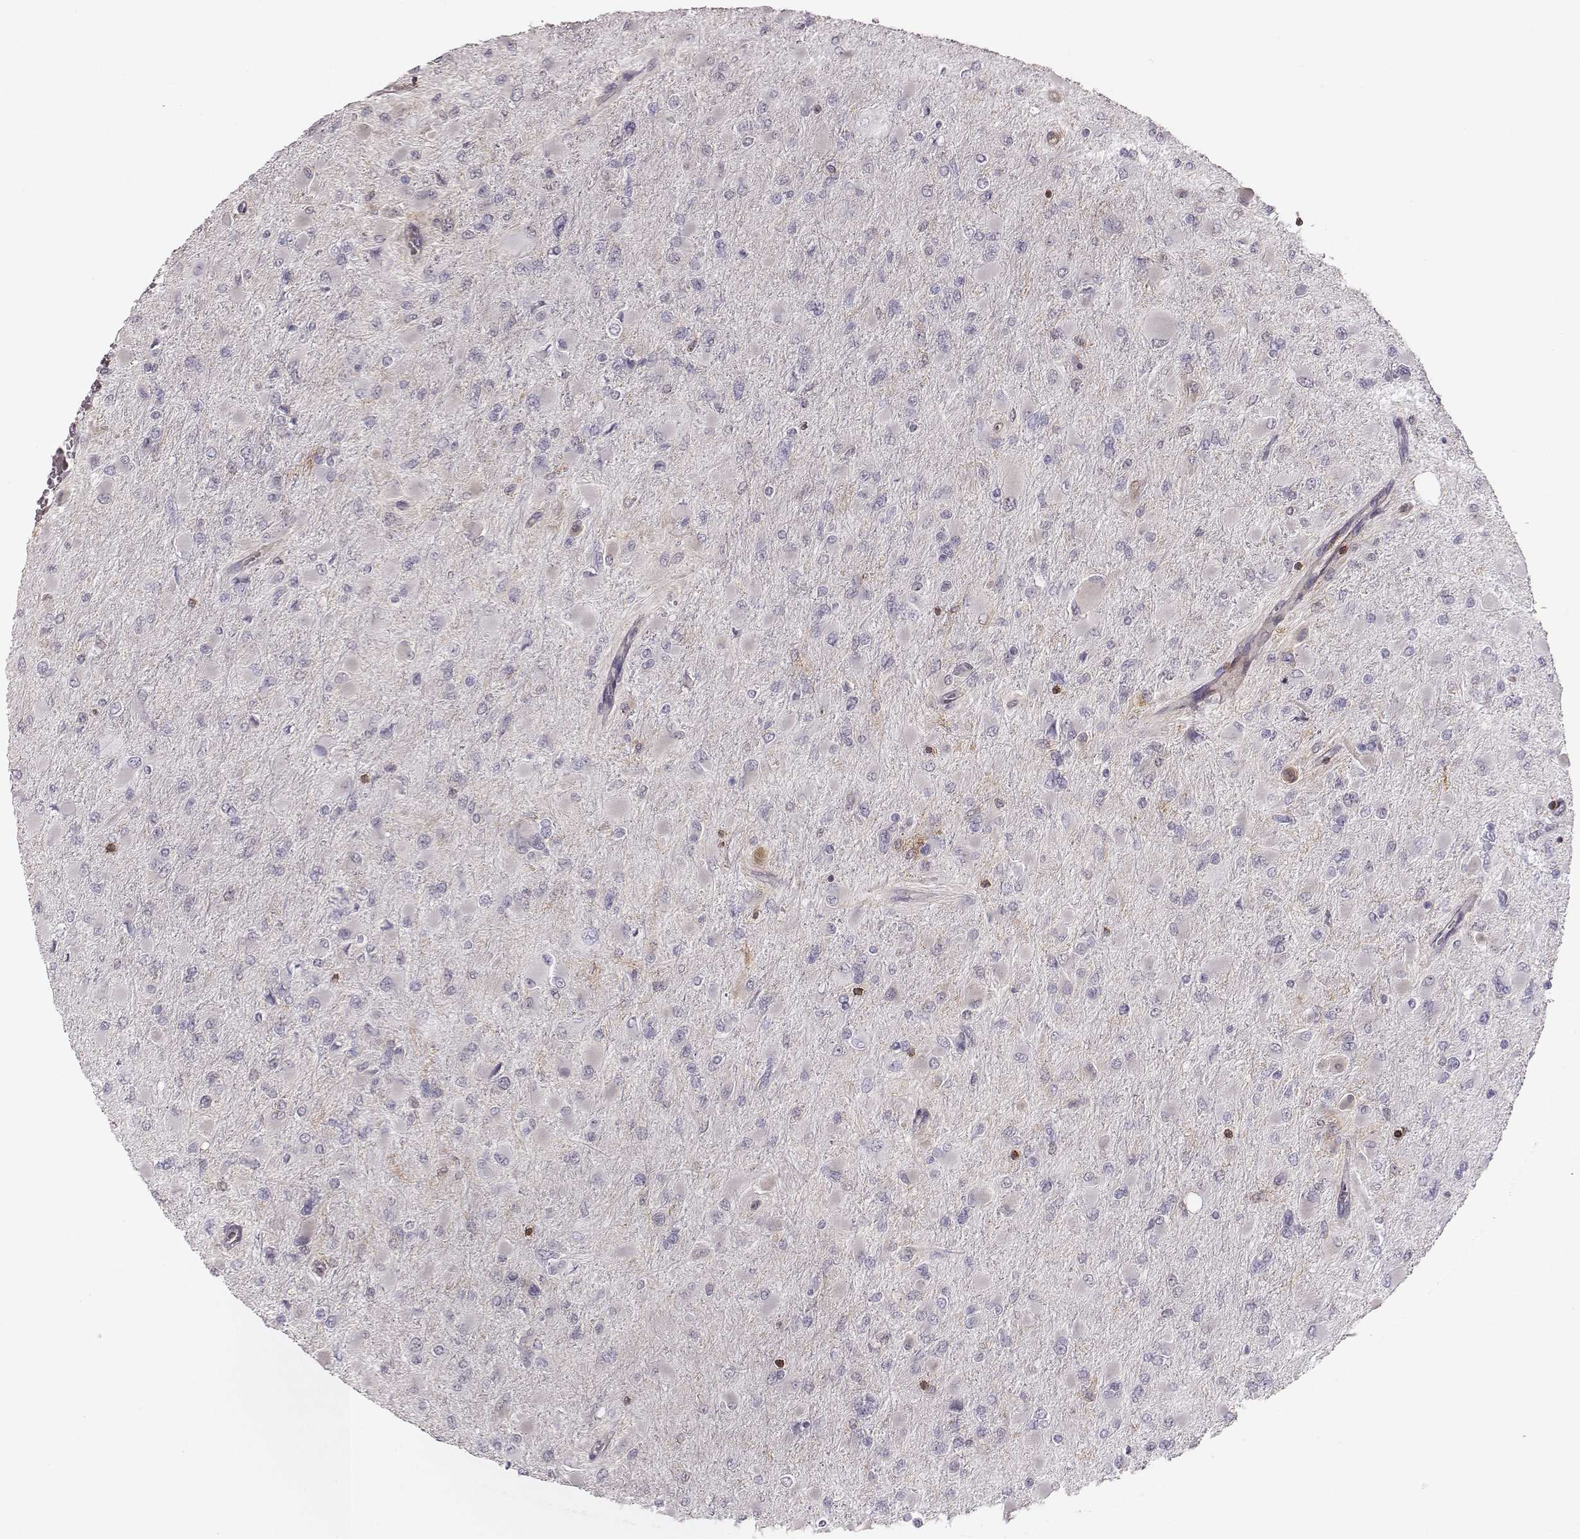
{"staining": {"intensity": "negative", "quantity": "none", "location": "none"}, "tissue": "glioma", "cell_type": "Tumor cells", "image_type": "cancer", "snomed": [{"axis": "morphology", "description": "Glioma, malignant, High grade"}, {"axis": "topography", "description": "Cerebral cortex"}], "caption": "IHC image of high-grade glioma (malignant) stained for a protein (brown), which shows no expression in tumor cells.", "gene": "ZYX", "patient": {"sex": "female", "age": 36}}